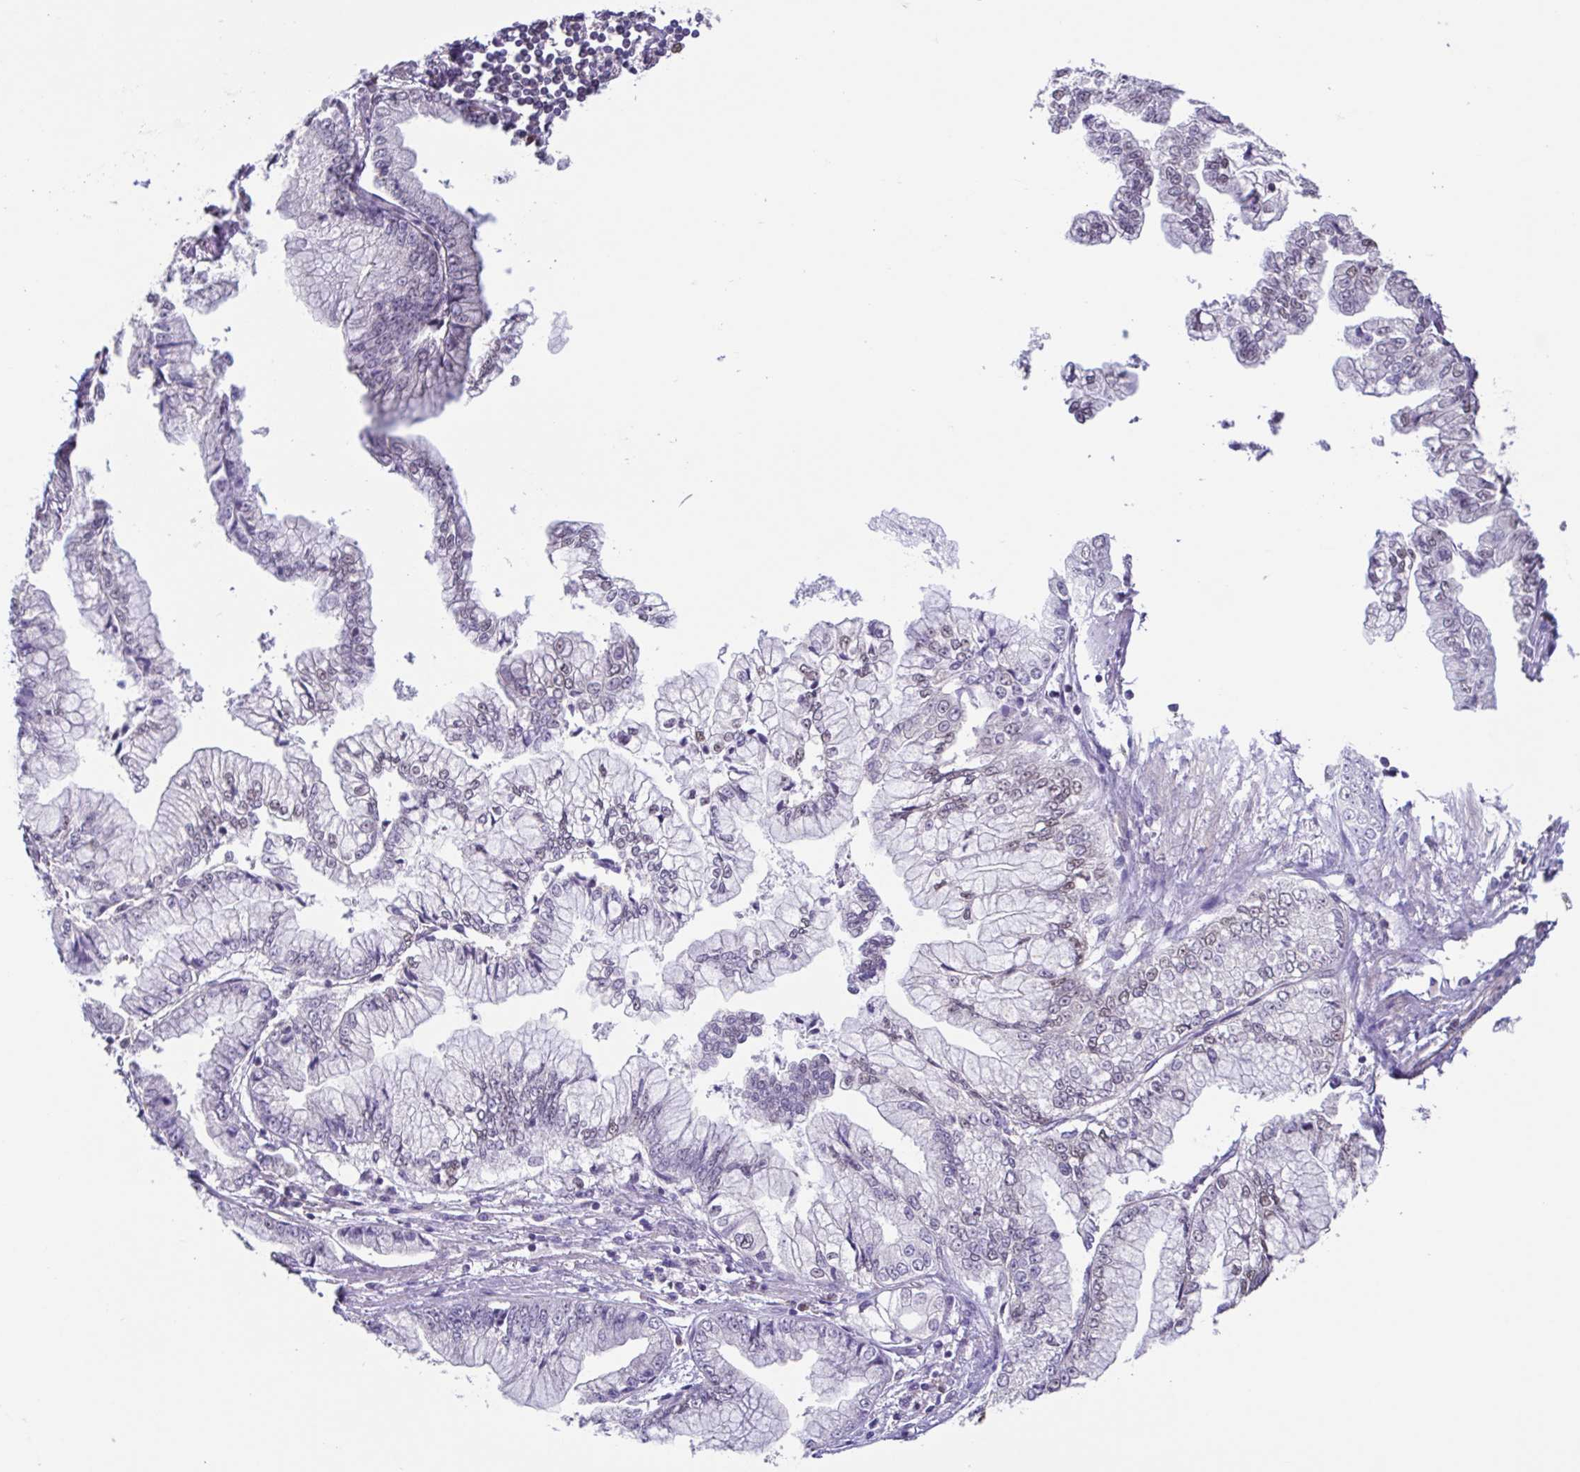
{"staining": {"intensity": "negative", "quantity": "none", "location": "none"}, "tissue": "stomach cancer", "cell_type": "Tumor cells", "image_type": "cancer", "snomed": [{"axis": "morphology", "description": "Adenocarcinoma, NOS"}, {"axis": "topography", "description": "Stomach, upper"}], "caption": "Histopathology image shows no protein expression in tumor cells of stomach cancer tissue.", "gene": "ACTRT3", "patient": {"sex": "female", "age": 74}}